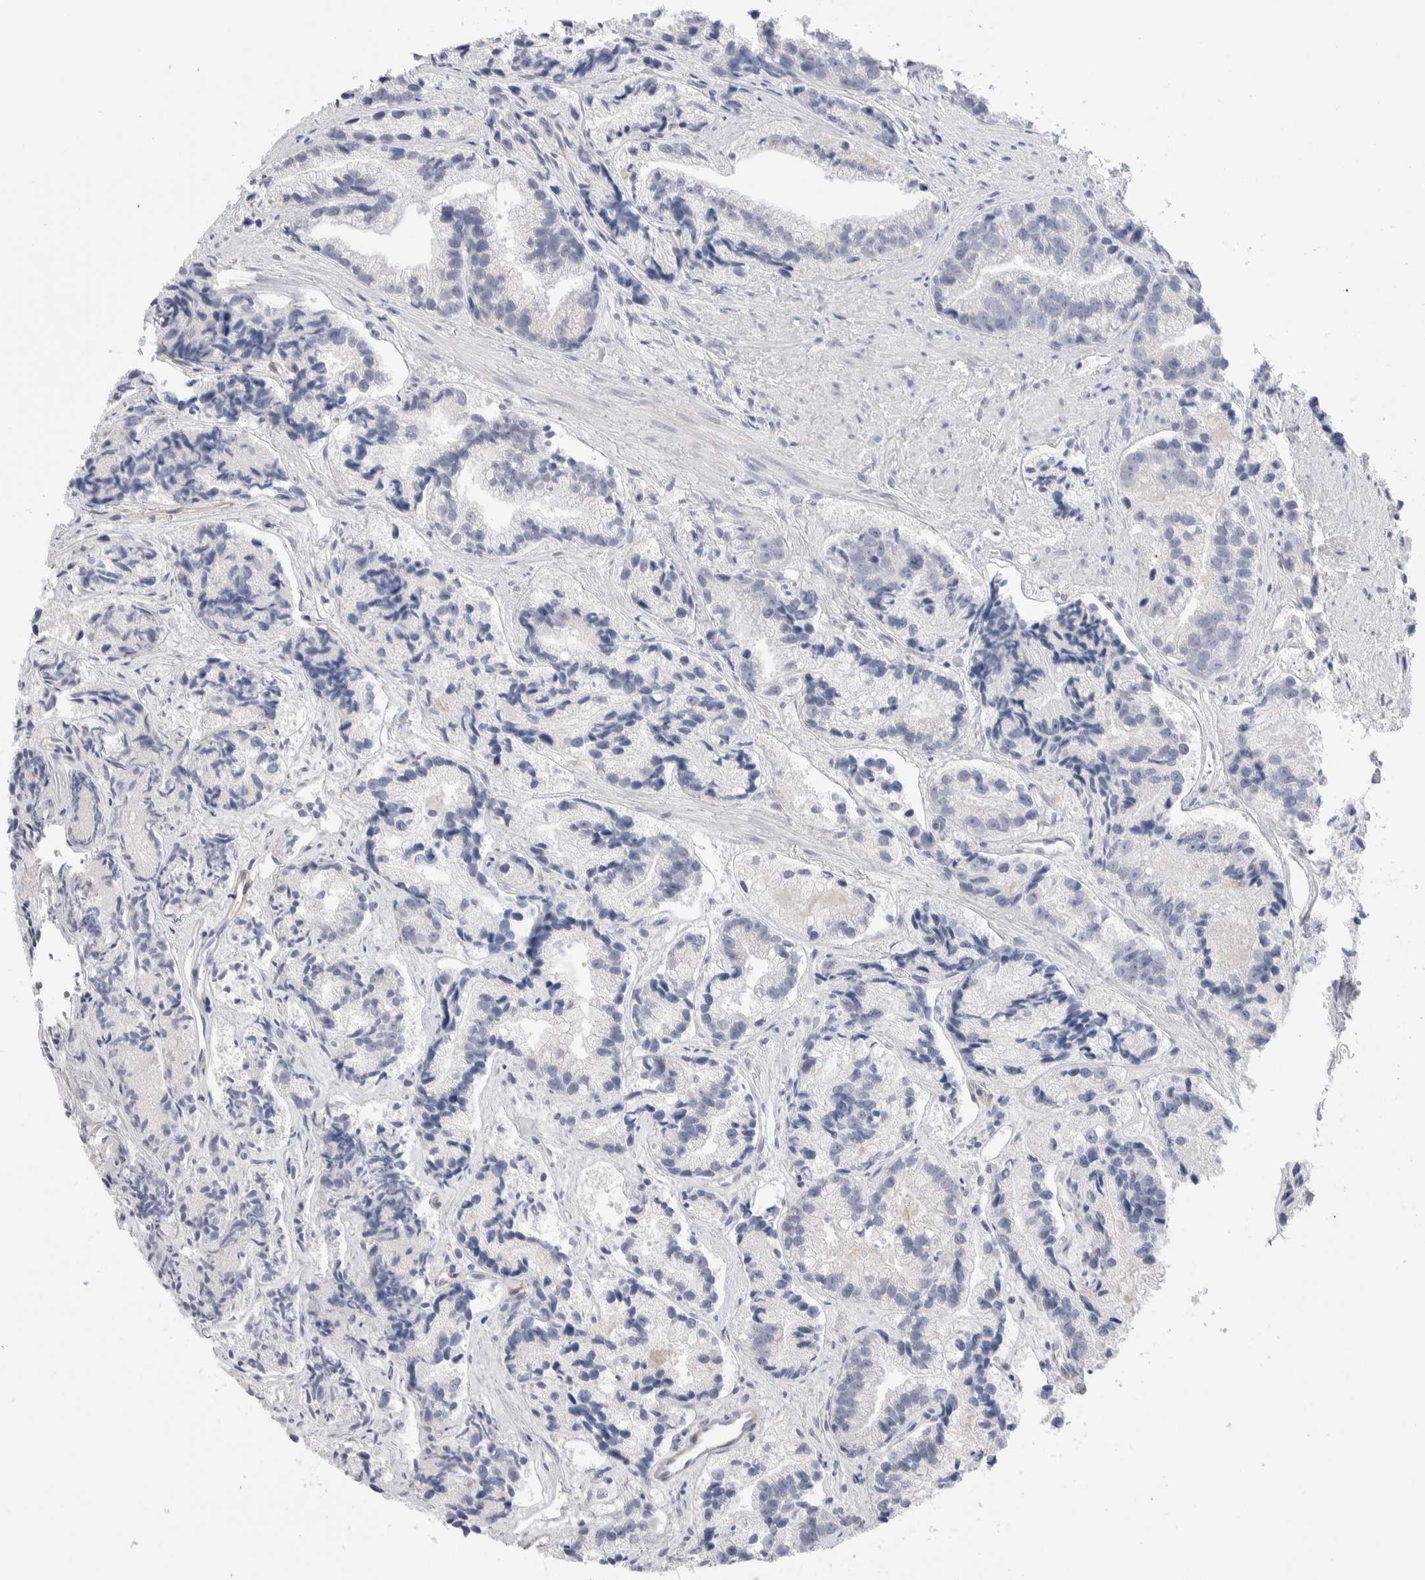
{"staining": {"intensity": "negative", "quantity": "none", "location": "none"}, "tissue": "prostate cancer", "cell_type": "Tumor cells", "image_type": "cancer", "snomed": [{"axis": "morphology", "description": "Adenocarcinoma, Low grade"}, {"axis": "topography", "description": "Prostate"}], "caption": "This is an immunohistochemistry photomicrograph of low-grade adenocarcinoma (prostate). There is no expression in tumor cells.", "gene": "SEPTIN4", "patient": {"sex": "male", "age": 89}}